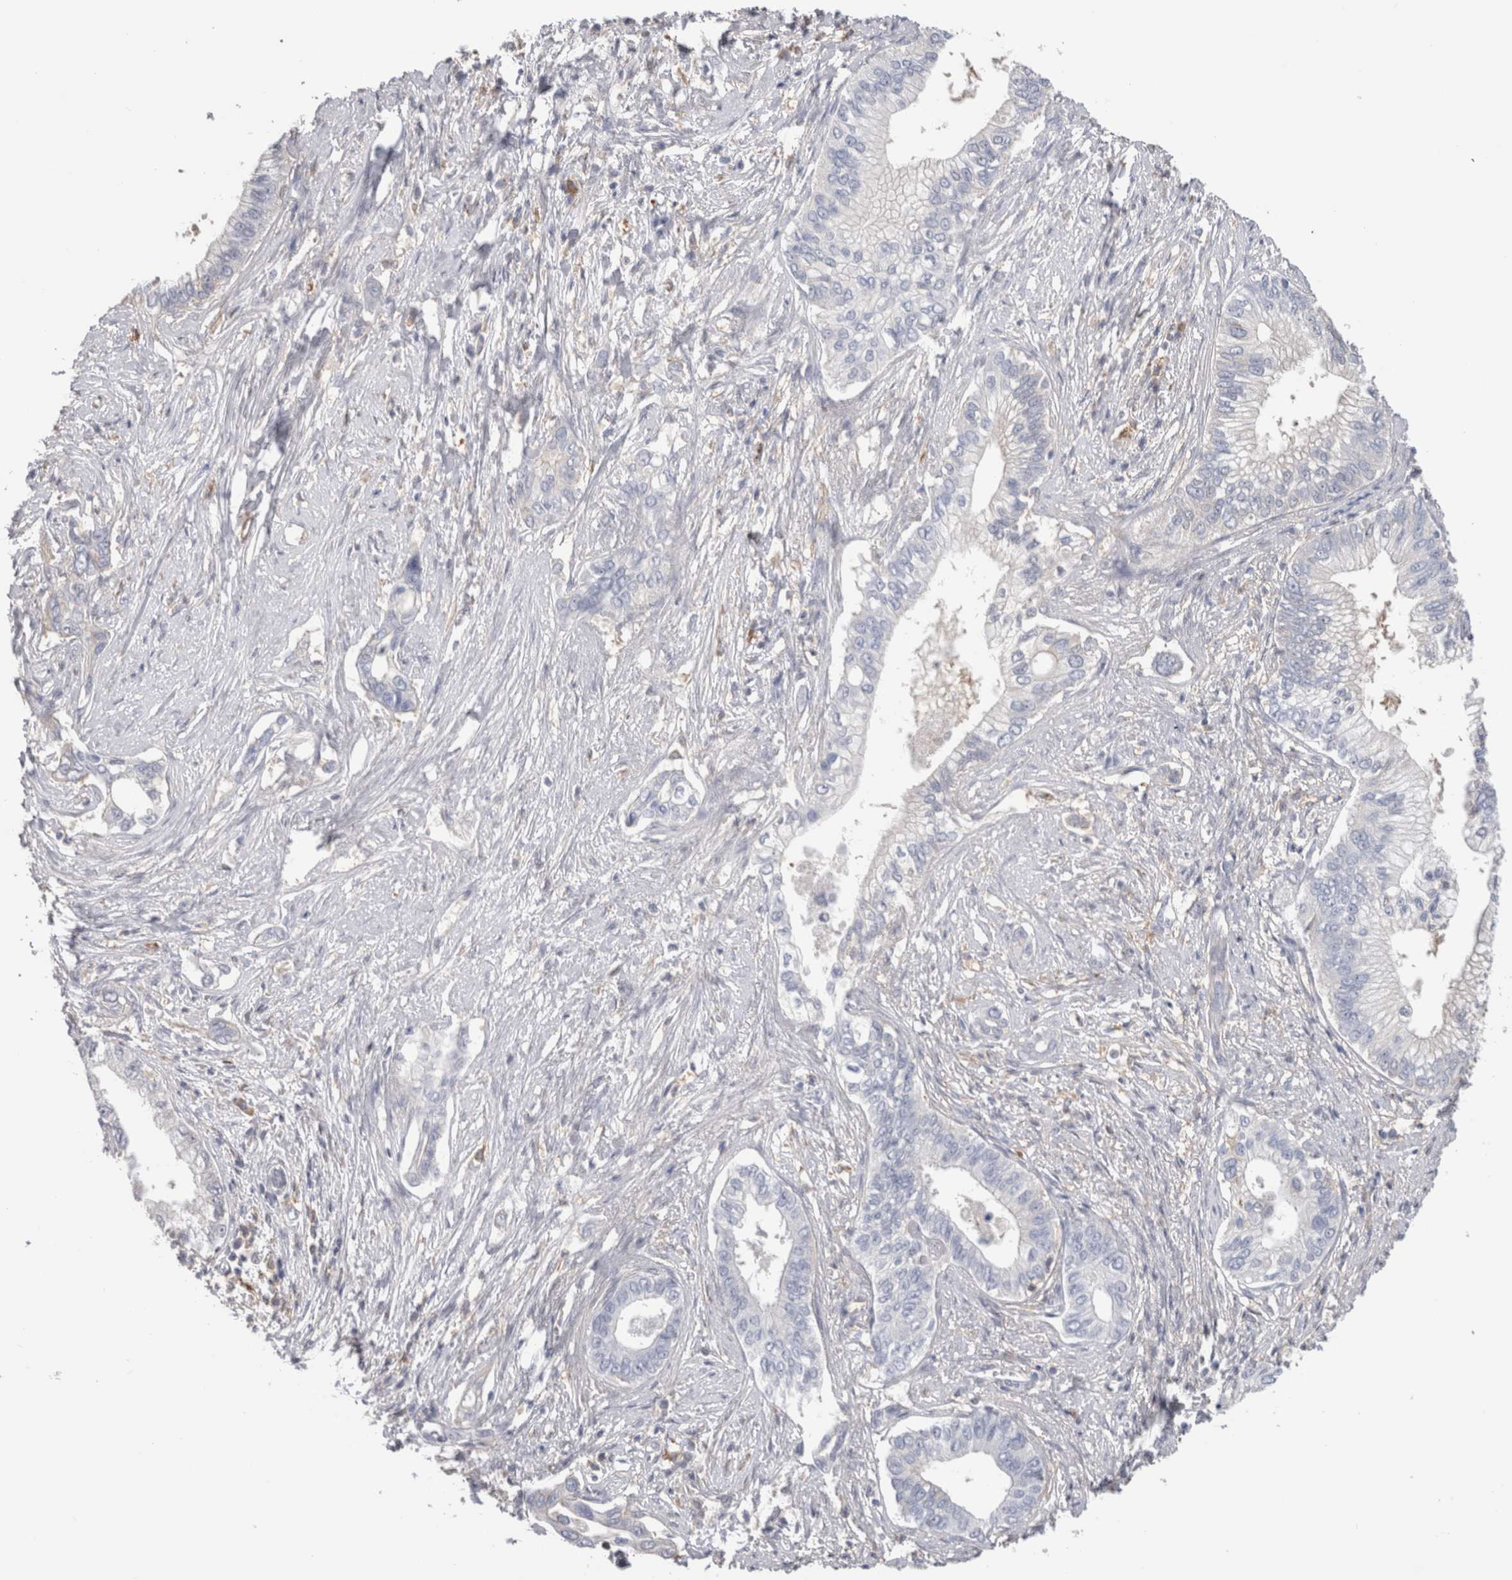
{"staining": {"intensity": "negative", "quantity": "none", "location": "none"}, "tissue": "pancreatic cancer", "cell_type": "Tumor cells", "image_type": "cancer", "snomed": [{"axis": "morphology", "description": "Normal tissue, NOS"}, {"axis": "morphology", "description": "Adenocarcinoma, NOS"}, {"axis": "topography", "description": "Pancreas"}, {"axis": "topography", "description": "Peripheral nerve tissue"}], "caption": "Human pancreatic adenocarcinoma stained for a protein using IHC demonstrates no staining in tumor cells.", "gene": "SCRN1", "patient": {"sex": "male", "age": 59}}